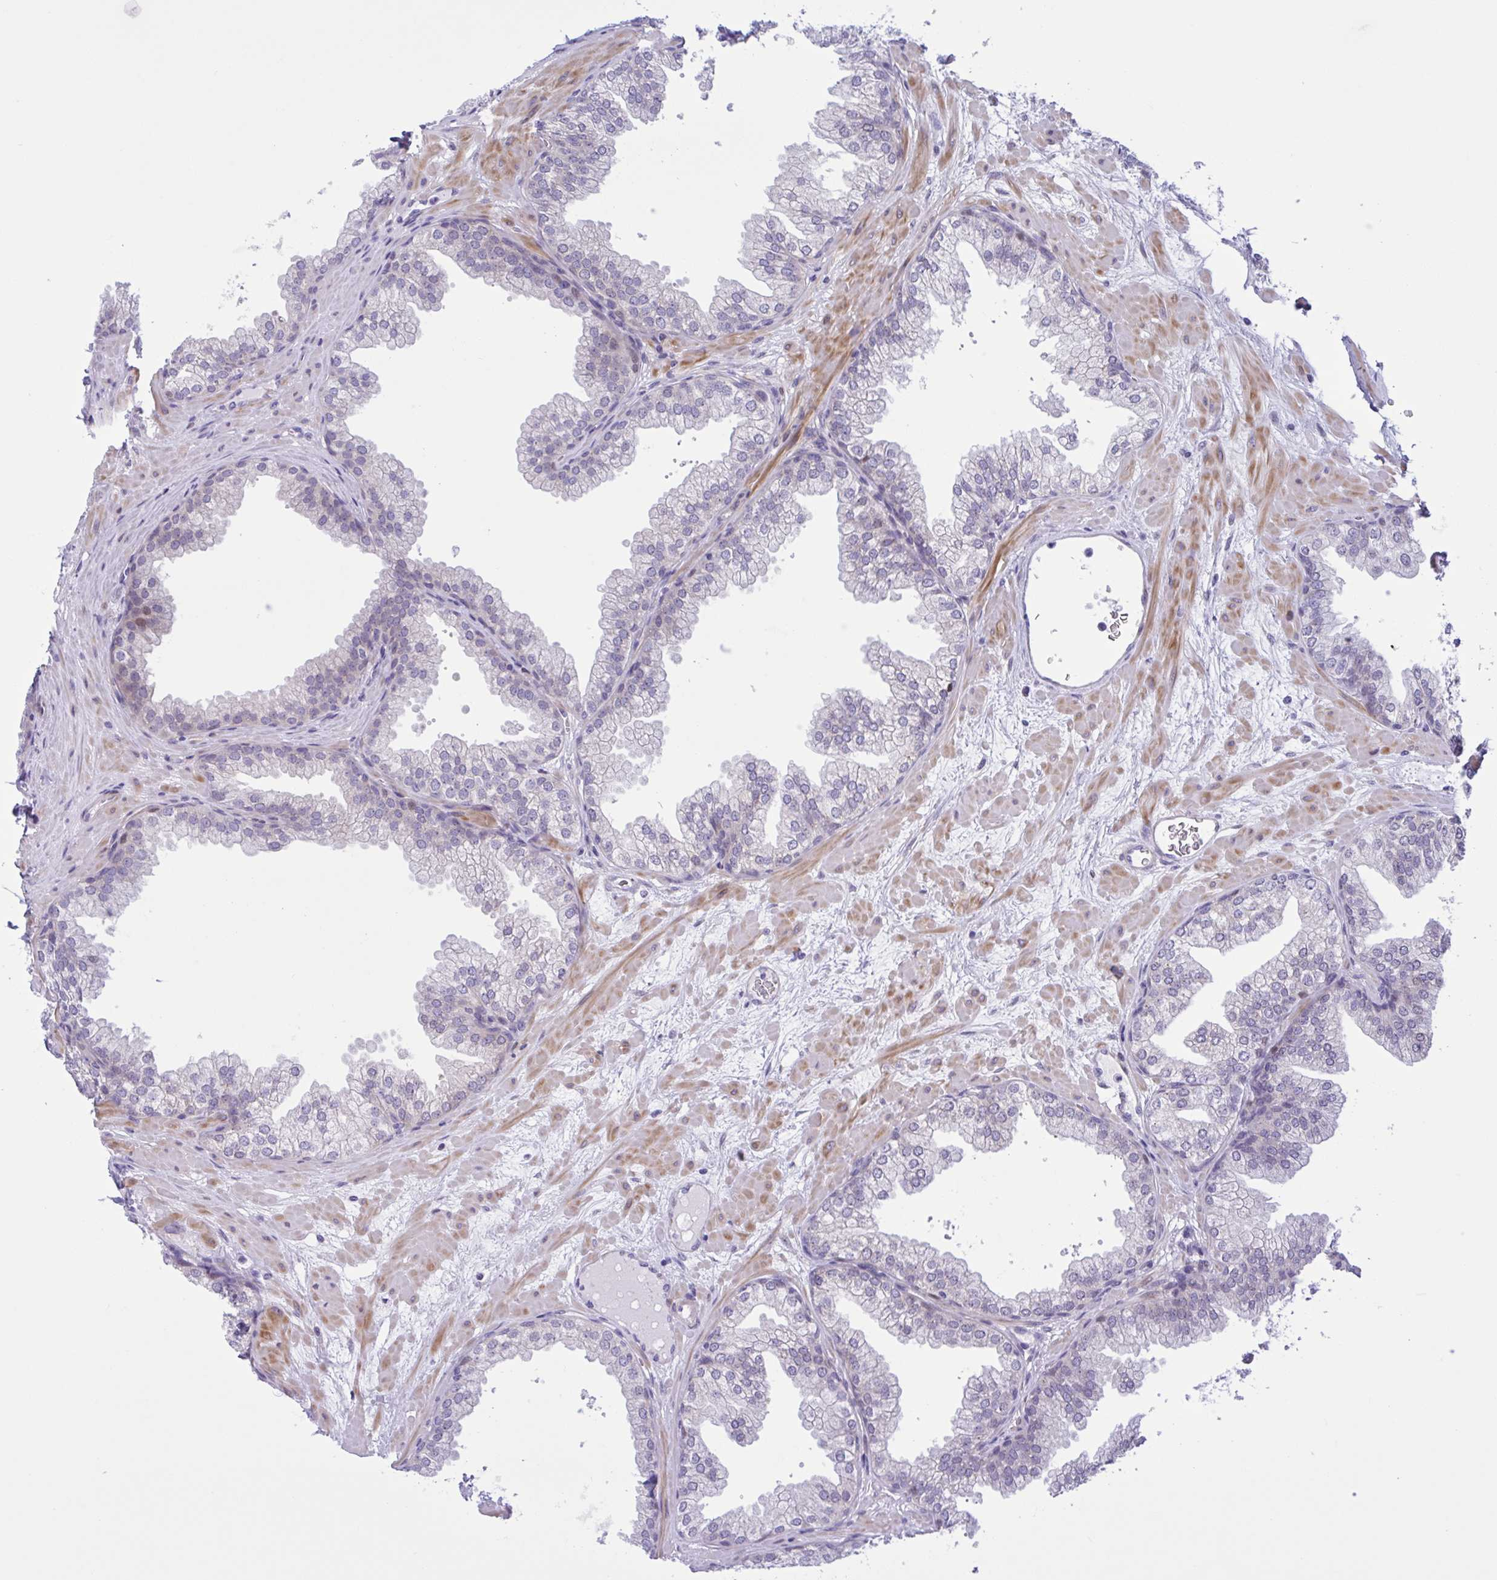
{"staining": {"intensity": "negative", "quantity": "none", "location": "none"}, "tissue": "prostate", "cell_type": "Glandular cells", "image_type": "normal", "snomed": [{"axis": "morphology", "description": "Normal tissue, NOS"}, {"axis": "topography", "description": "Prostate"}], "caption": "This histopathology image is of normal prostate stained with immunohistochemistry to label a protein in brown with the nuclei are counter-stained blue. There is no positivity in glandular cells.", "gene": "AHCYL2", "patient": {"sex": "male", "age": 37}}